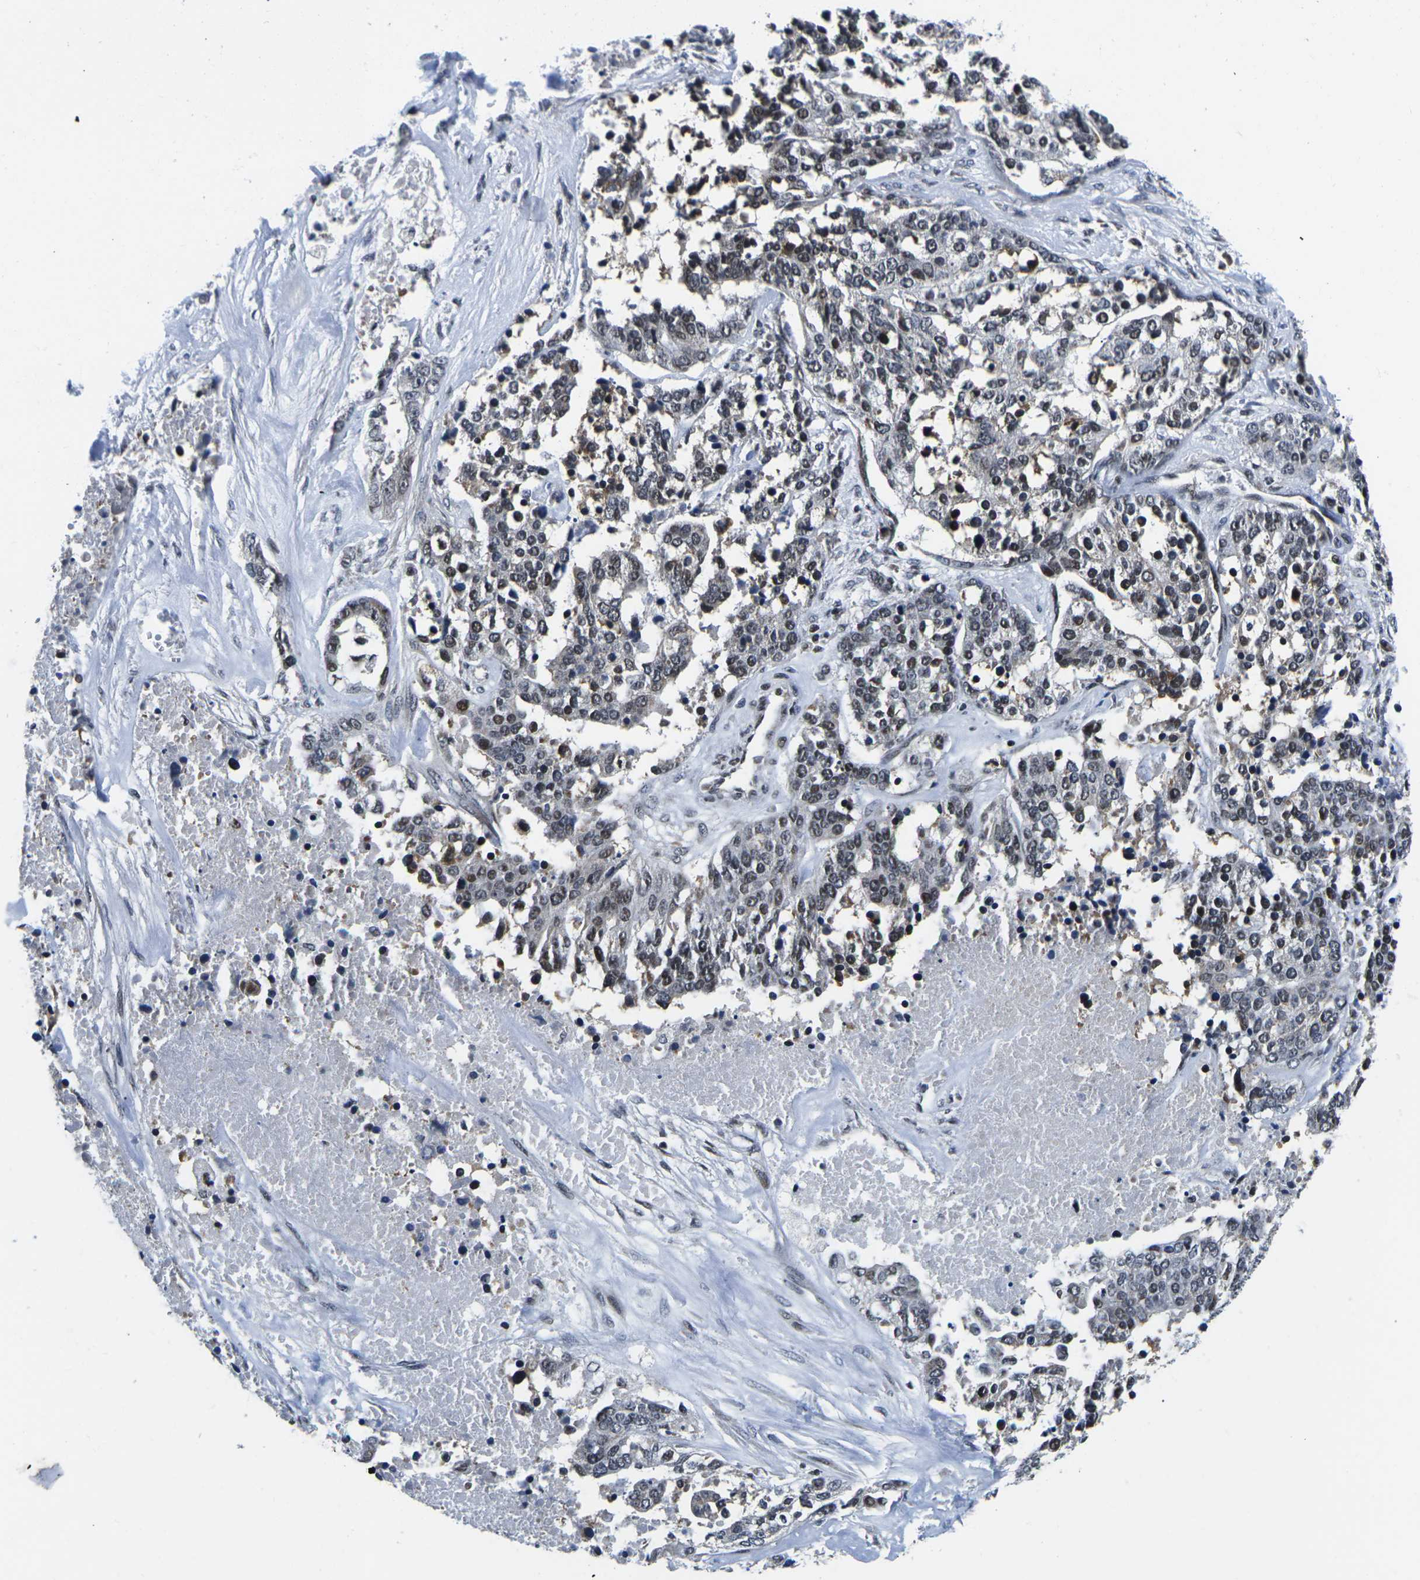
{"staining": {"intensity": "moderate", "quantity": "25%-75%", "location": "cytoplasmic/membranous,nuclear"}, "tissue": "ovarian cancer", "cell_type": "Tumor cells", "image_type": "cancer", "snomed": [{"axis": "morphology", "description": "Cystadenocarcinoma, serous, NOS"}, {"axis": "topography", "description": "Ovary"}], "caption": "A photomicrograph of ovarian cancer (serous cystadenocarcinoma) stained for a protein demonstrates moderate cytoplasmic/membranous and nuclear brown staining in tumor cells.", "gene": "CDC73", "patient": {"sex": "female", "age": 44}}